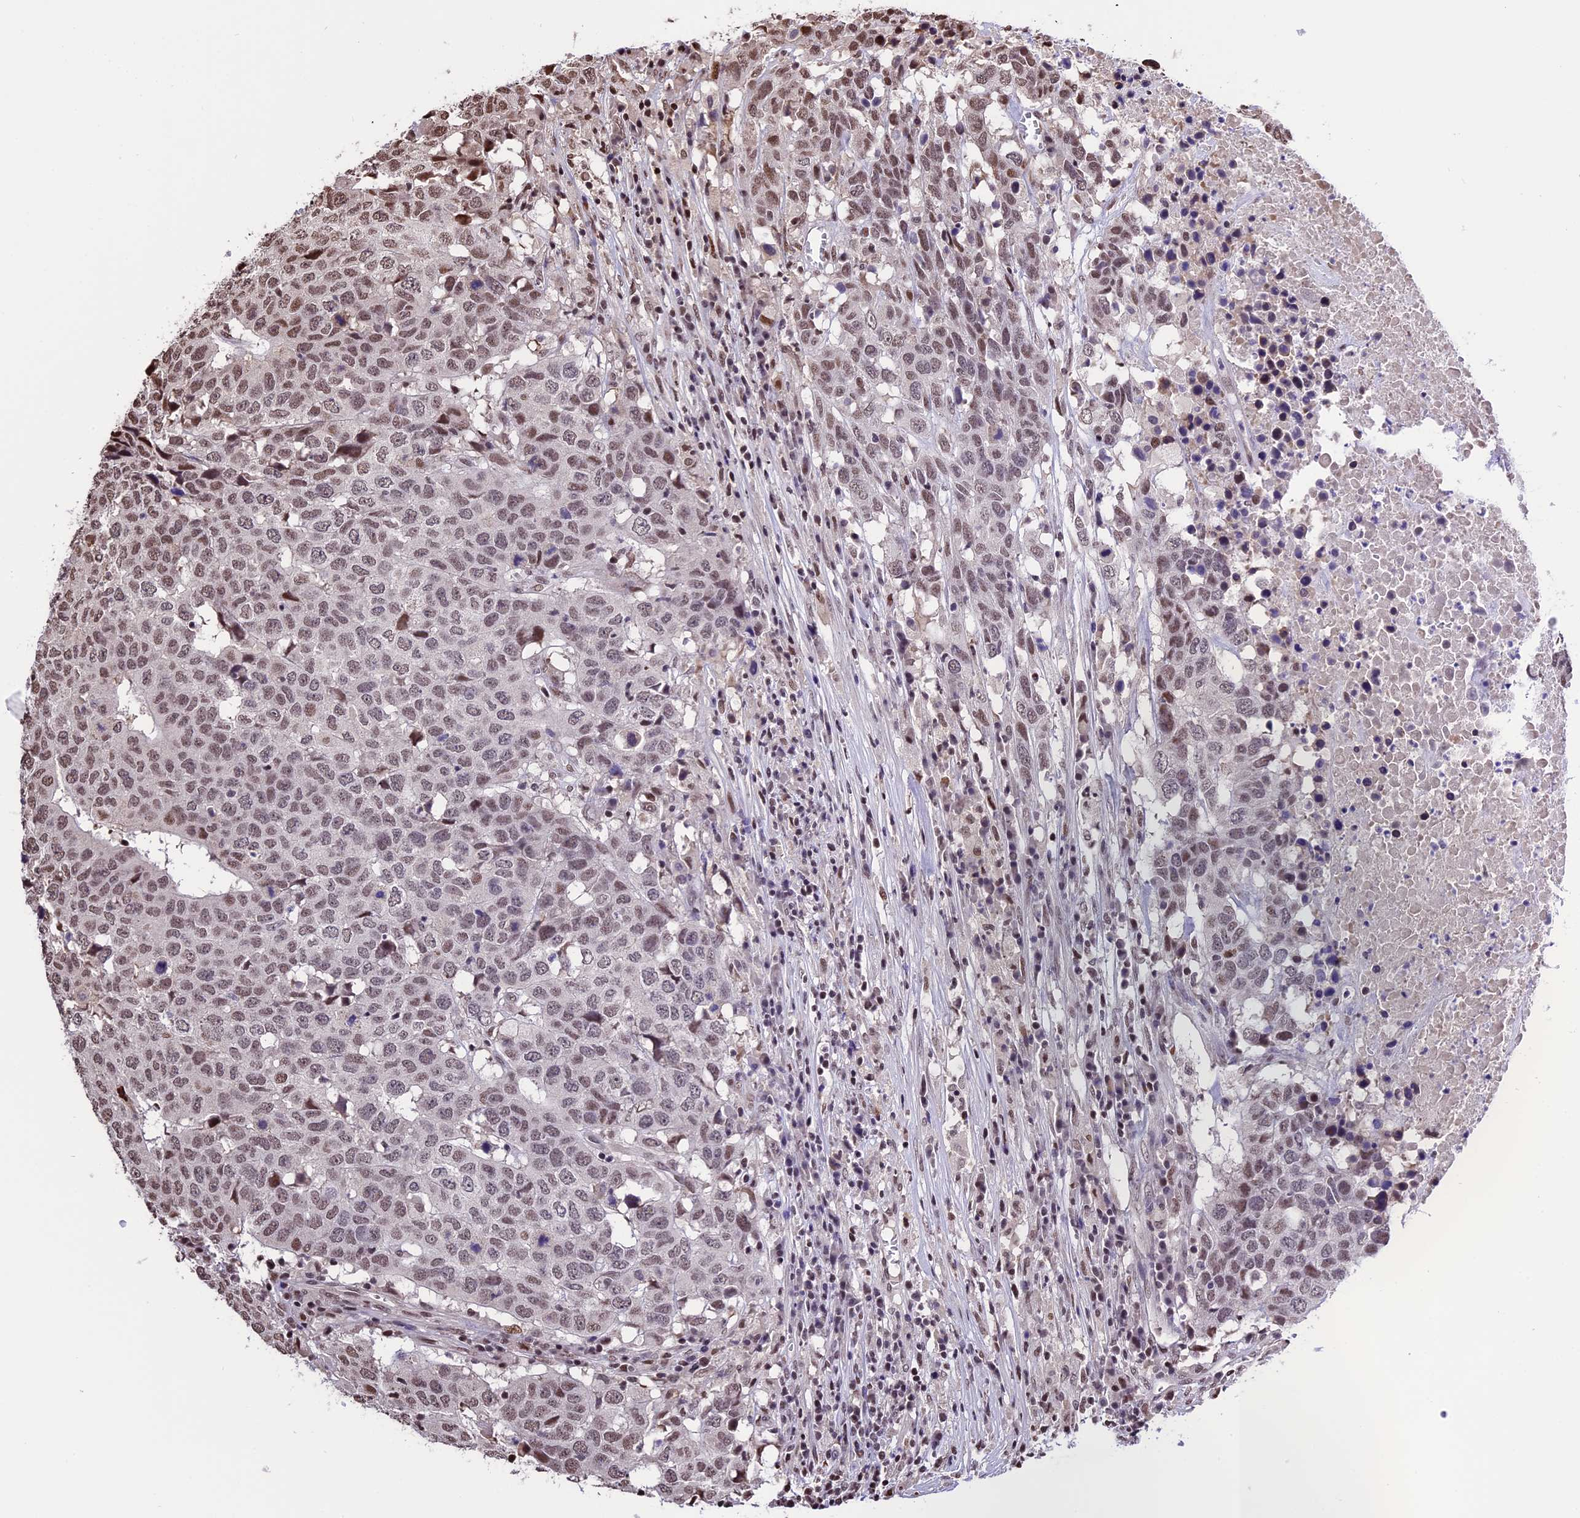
{"staining": {"intensity": "moderate", "quantity": ">75%", "location": "nuclear"}, "tissue": "head and neck cancer", "cell_type": "Tumor cells", "image_type": "cancer", "snomed": [{"axis": "morphology", "description": "Squamous cell carcinoma, NOS"}, {"axis": "topography", "description": "Head-Neck"}], "caption": "Immunohistochemistry (IHC) (DAB (3,3'-diaminobenzidine)) staining of human head and neck cancer reveals moderate nuclear protein staining in about >75% of tumor cells.", "gene": "POLR3E", "patient": {"sex": "male", "age": 66}}